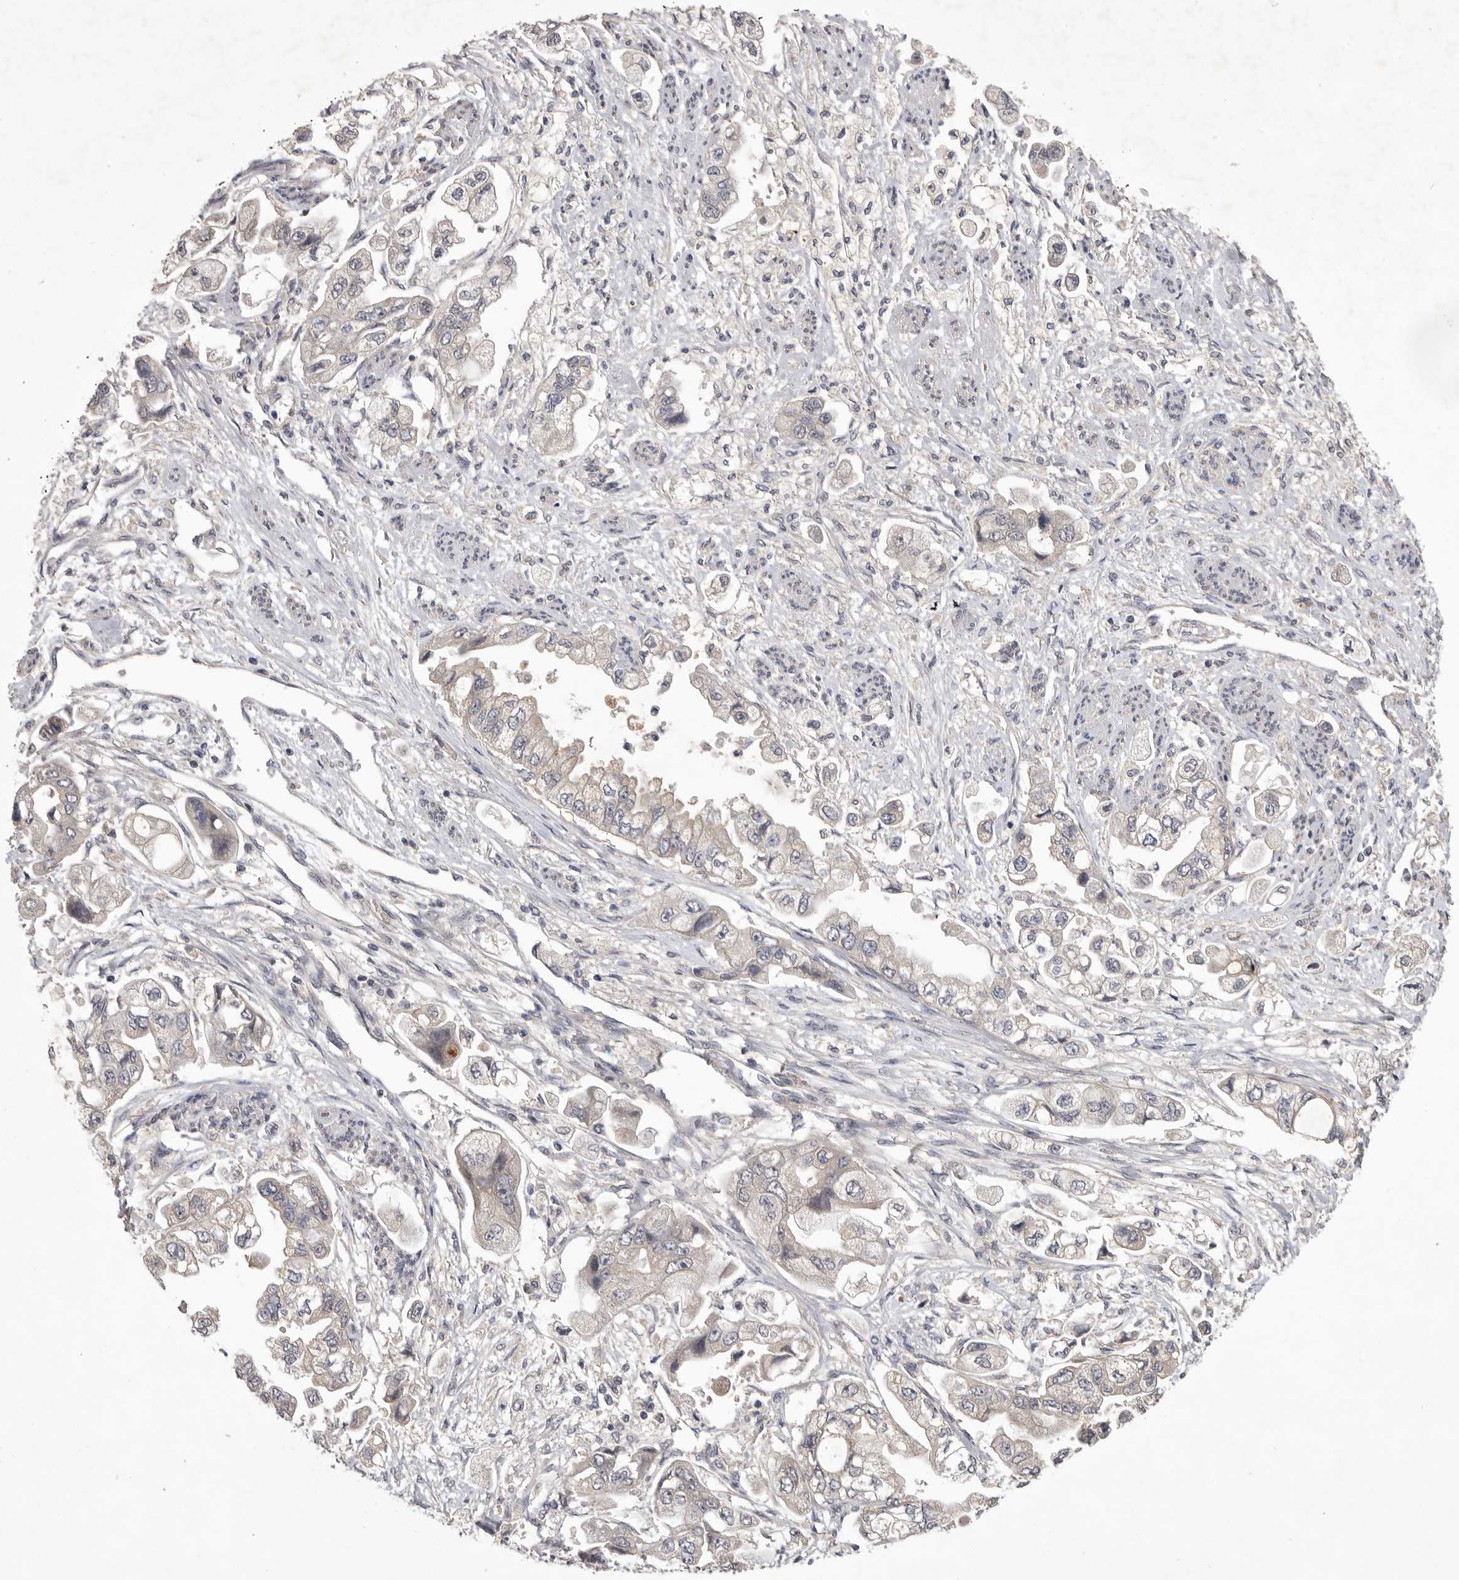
{"staining": {"intensity": "negative", "quantity": "none", "location": "none"}, "tissue": "stomach cancer", "cell_type": "Tumor cells", "image_type": "cancer", "snomed": [{"axis": "morphology", "description": "Adenocarcinoma, NOS"}, {"axis": "topography", "description": "Stomach"}], "caption": "A histopathology image of human stomach adenocarcinoma is negative for staining in tumor cells.", "gene": "ZNF114", "patient": {"sex": "male", "age": 62}}